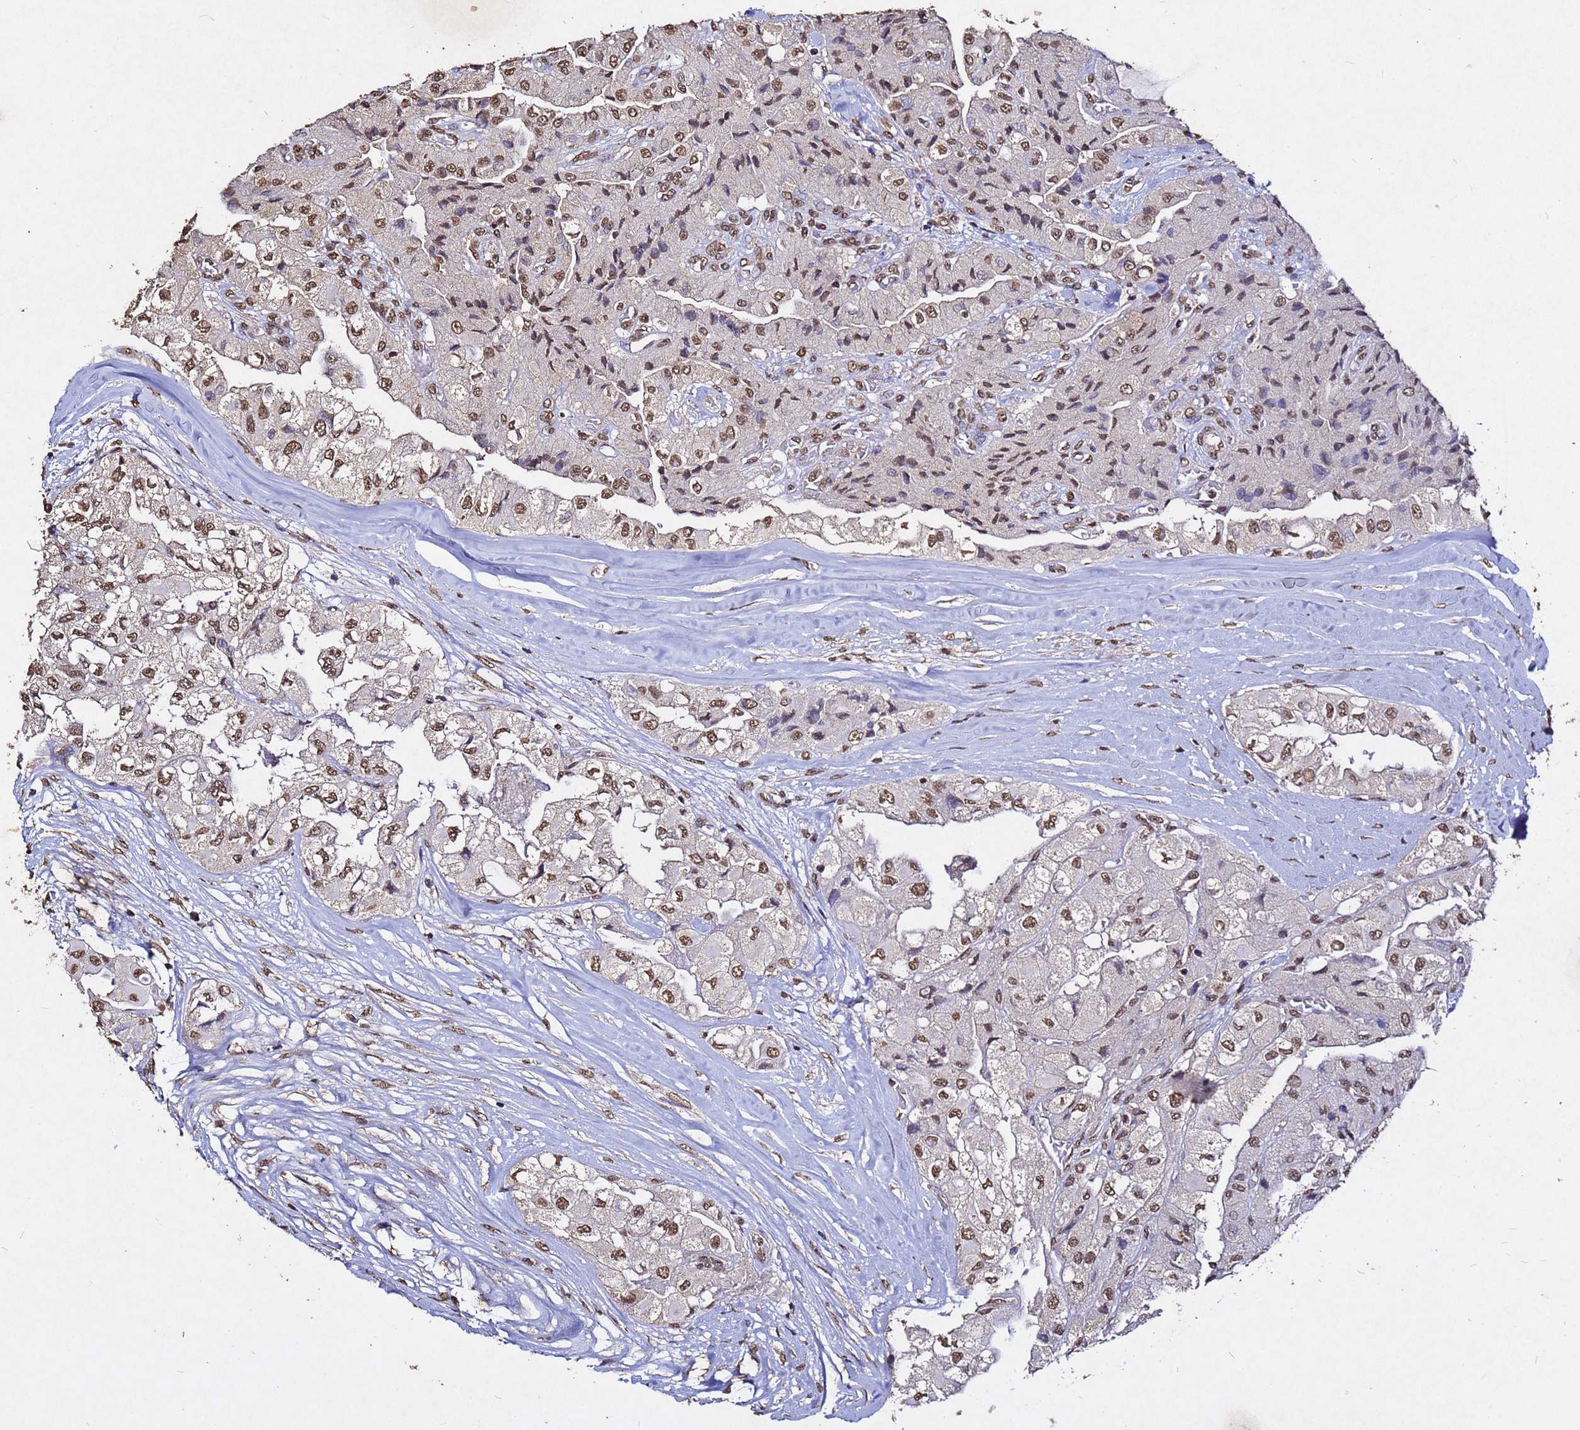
{"staining": {"intensity": "moderate", "quantity": ">75%", "location": "nuclear"}, "tissue": "head and neck cancer", "cell_type": "Tumor cells", "image_type": "cancer", "snomed": [{"axis": "morphology", "description": "Adenocarcinoma, NOS"}, {"axis": "topography", "description": "Head-Neck"}], "caption": "DAB immunohistochemical staining of human head and neck adenocarcinoma exhibits moderate nuclear protein positivity in about >75% of tumor cells. (DAB IHC with brightfield microscopy, high magnification).", "gene": "MYOCD", "patient": {"sex": "male", "age": 66}}